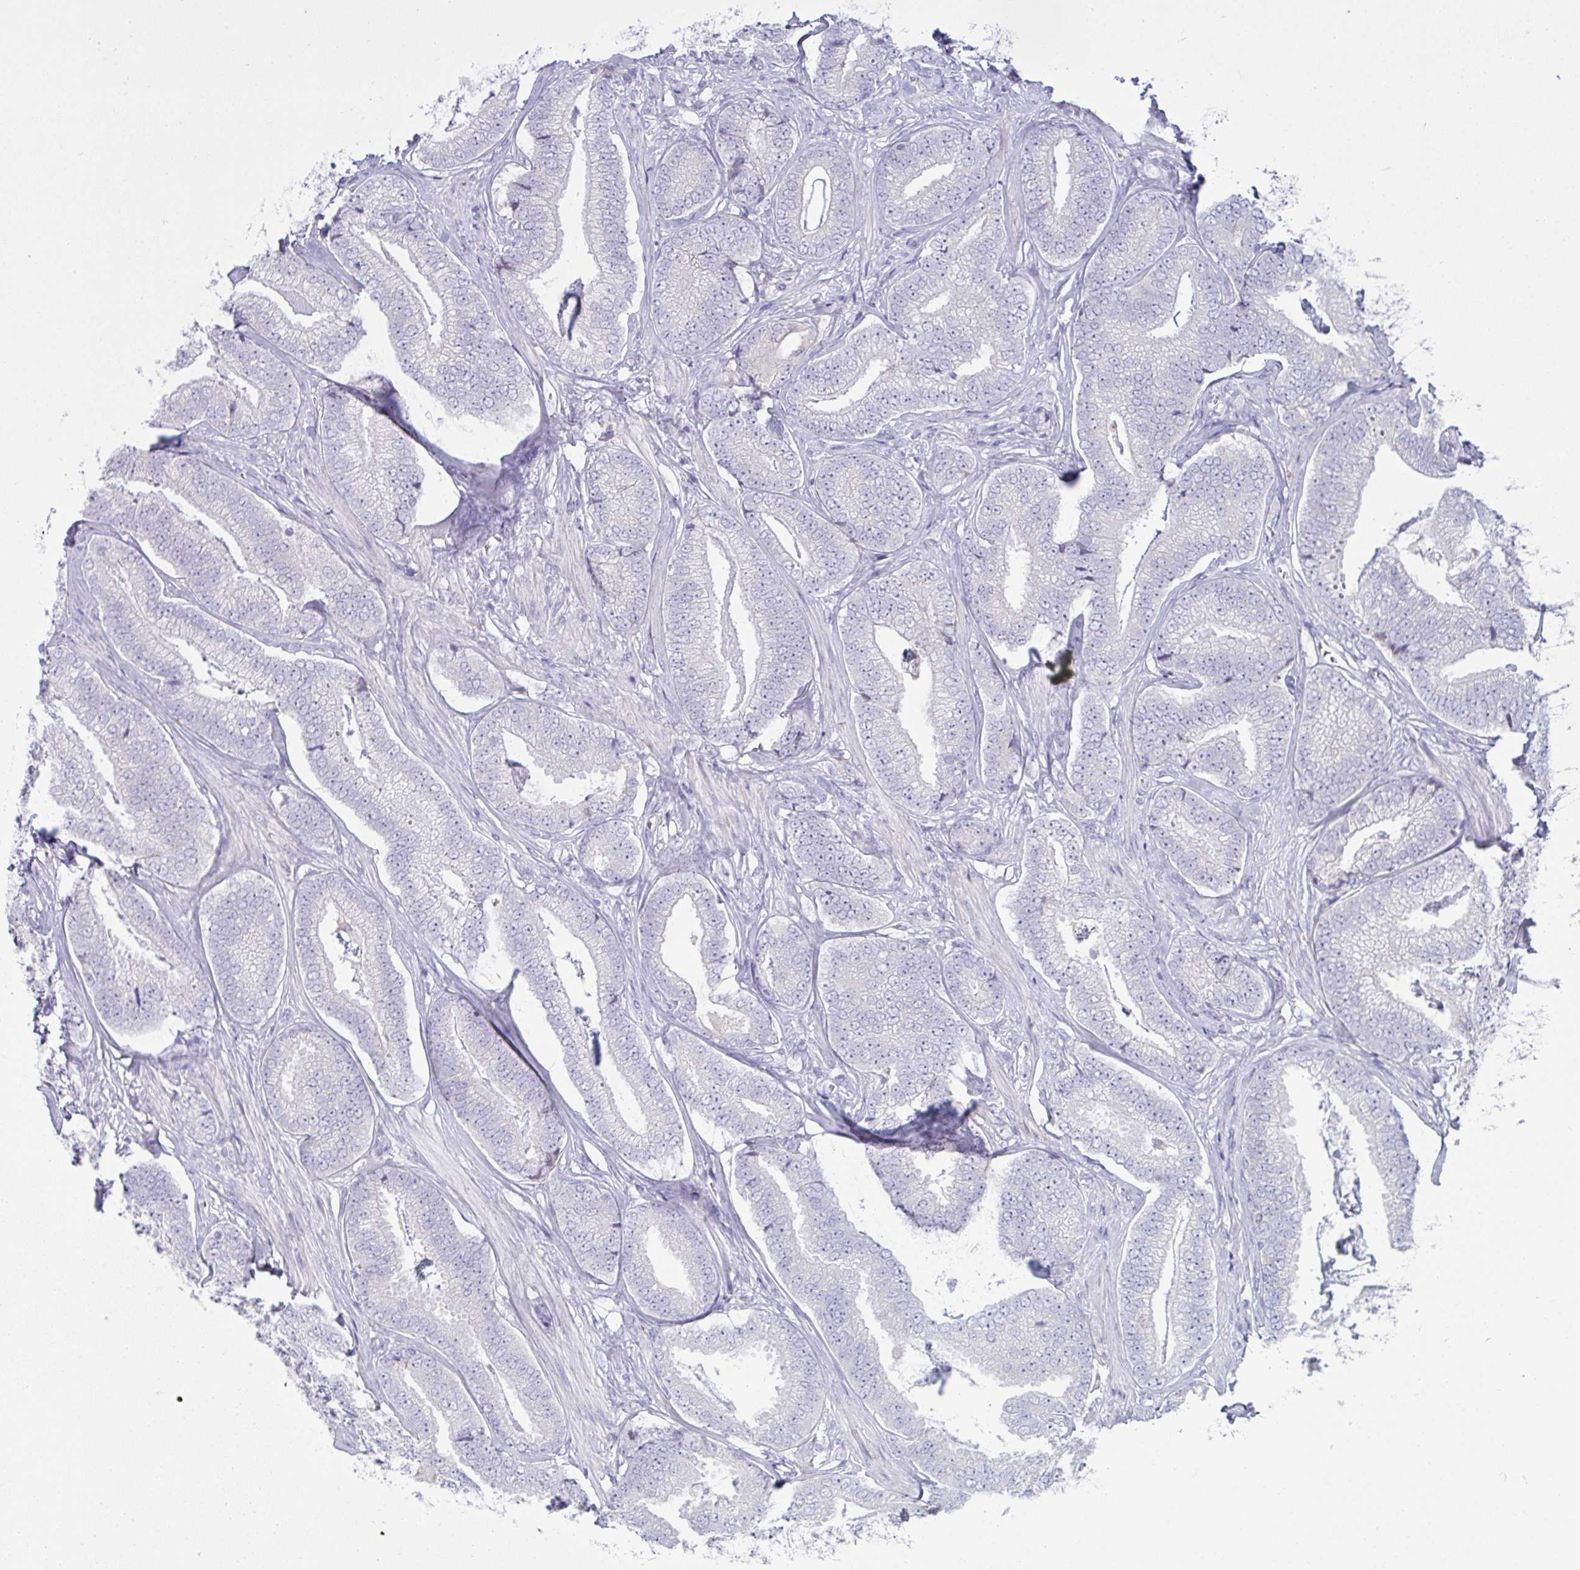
{"staining": {"intensity": "negative", "quantity": "none", "location": "none"}, "tissue": "prostate cancer", "cell_type": "Tumor cells", "image_type": "cancer", "snomed": [{"axis": "morphology", "description": "Adenocarcinoma, Low grade"}, {"axis": "topography", "description": "Prostate"}], "caption": "IHC of low-grade adenocarcinoma (prostate) shows no positivity in tumor cells.", "gene": "RGPD5", "patient": {"sex": "male", "age": 63}}